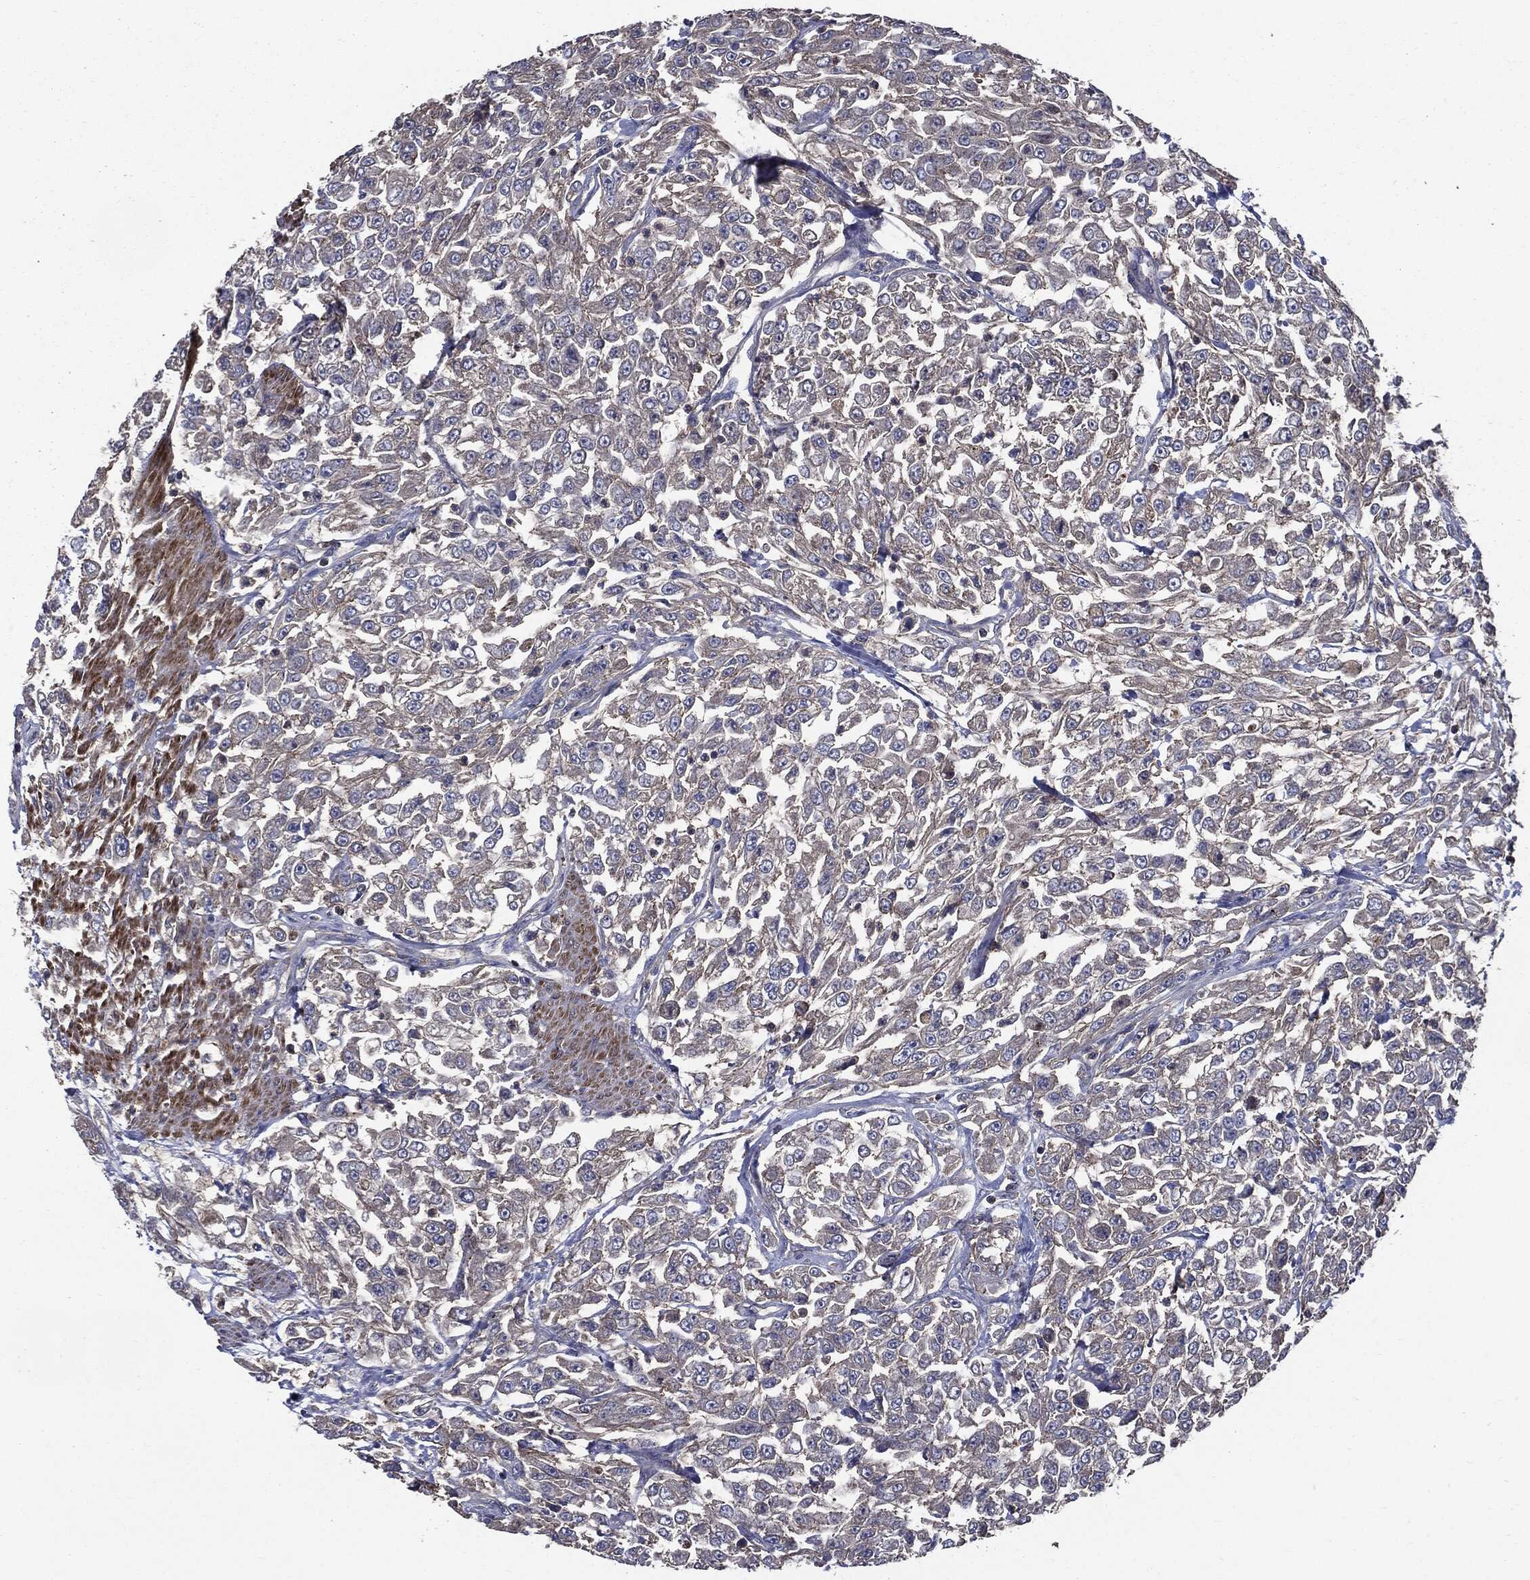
{"staining": {"intensity": "weak", "quantity": "<25%", "location": "cytoplasmic/membranous"}, "tissue": "urothelial cancer", "cell_type": "Tumor cells", "image_type": "cancer", "snomed": [{"axis": "morphology", "description": "Urothelial carcinoma, High grade"}, {"axis": "topography", "description": "Urinary bladder"}], "caption": "IHC of urothelial cancer exhibits no positivity in tumor cells.", "gene": "PDCD6IP", "patient": {"sex": "male", "age": 46}}